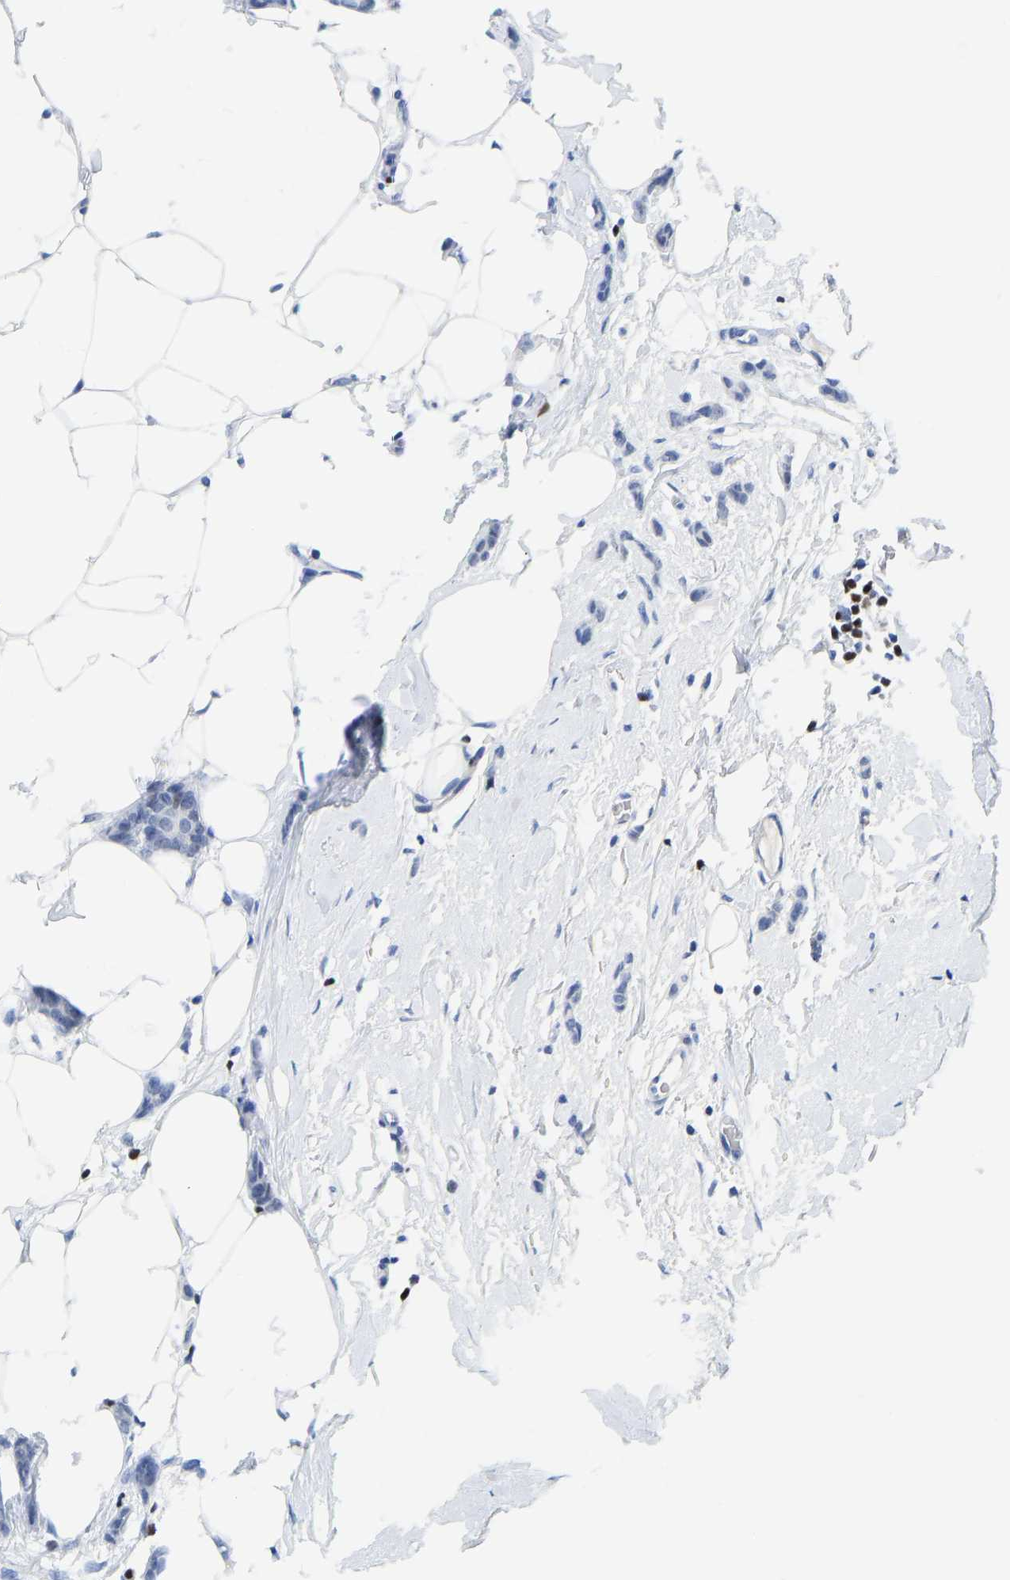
{"staining": {"intensity": "negative", "quantity": "none", "location": "none"}, "tissue": "breast cancer", "cell_type": "Tumor cells", "image_type": "cancer", "snomed": [{"axis": "morphology", "description": "Lobular carcinoma"}, {"axis": "topography", "description": "Skin"}, {"axis": "topography", "description": "Breast"}], "caption": "The micrograph displays no staining of tumor cells in lobular carcinoma (breast). (DAB immunohistochemistry visualized using brightfield microscopy, high magnification).", "gene": "TCF7", "patient": {"sex": "female", "age": 46}}